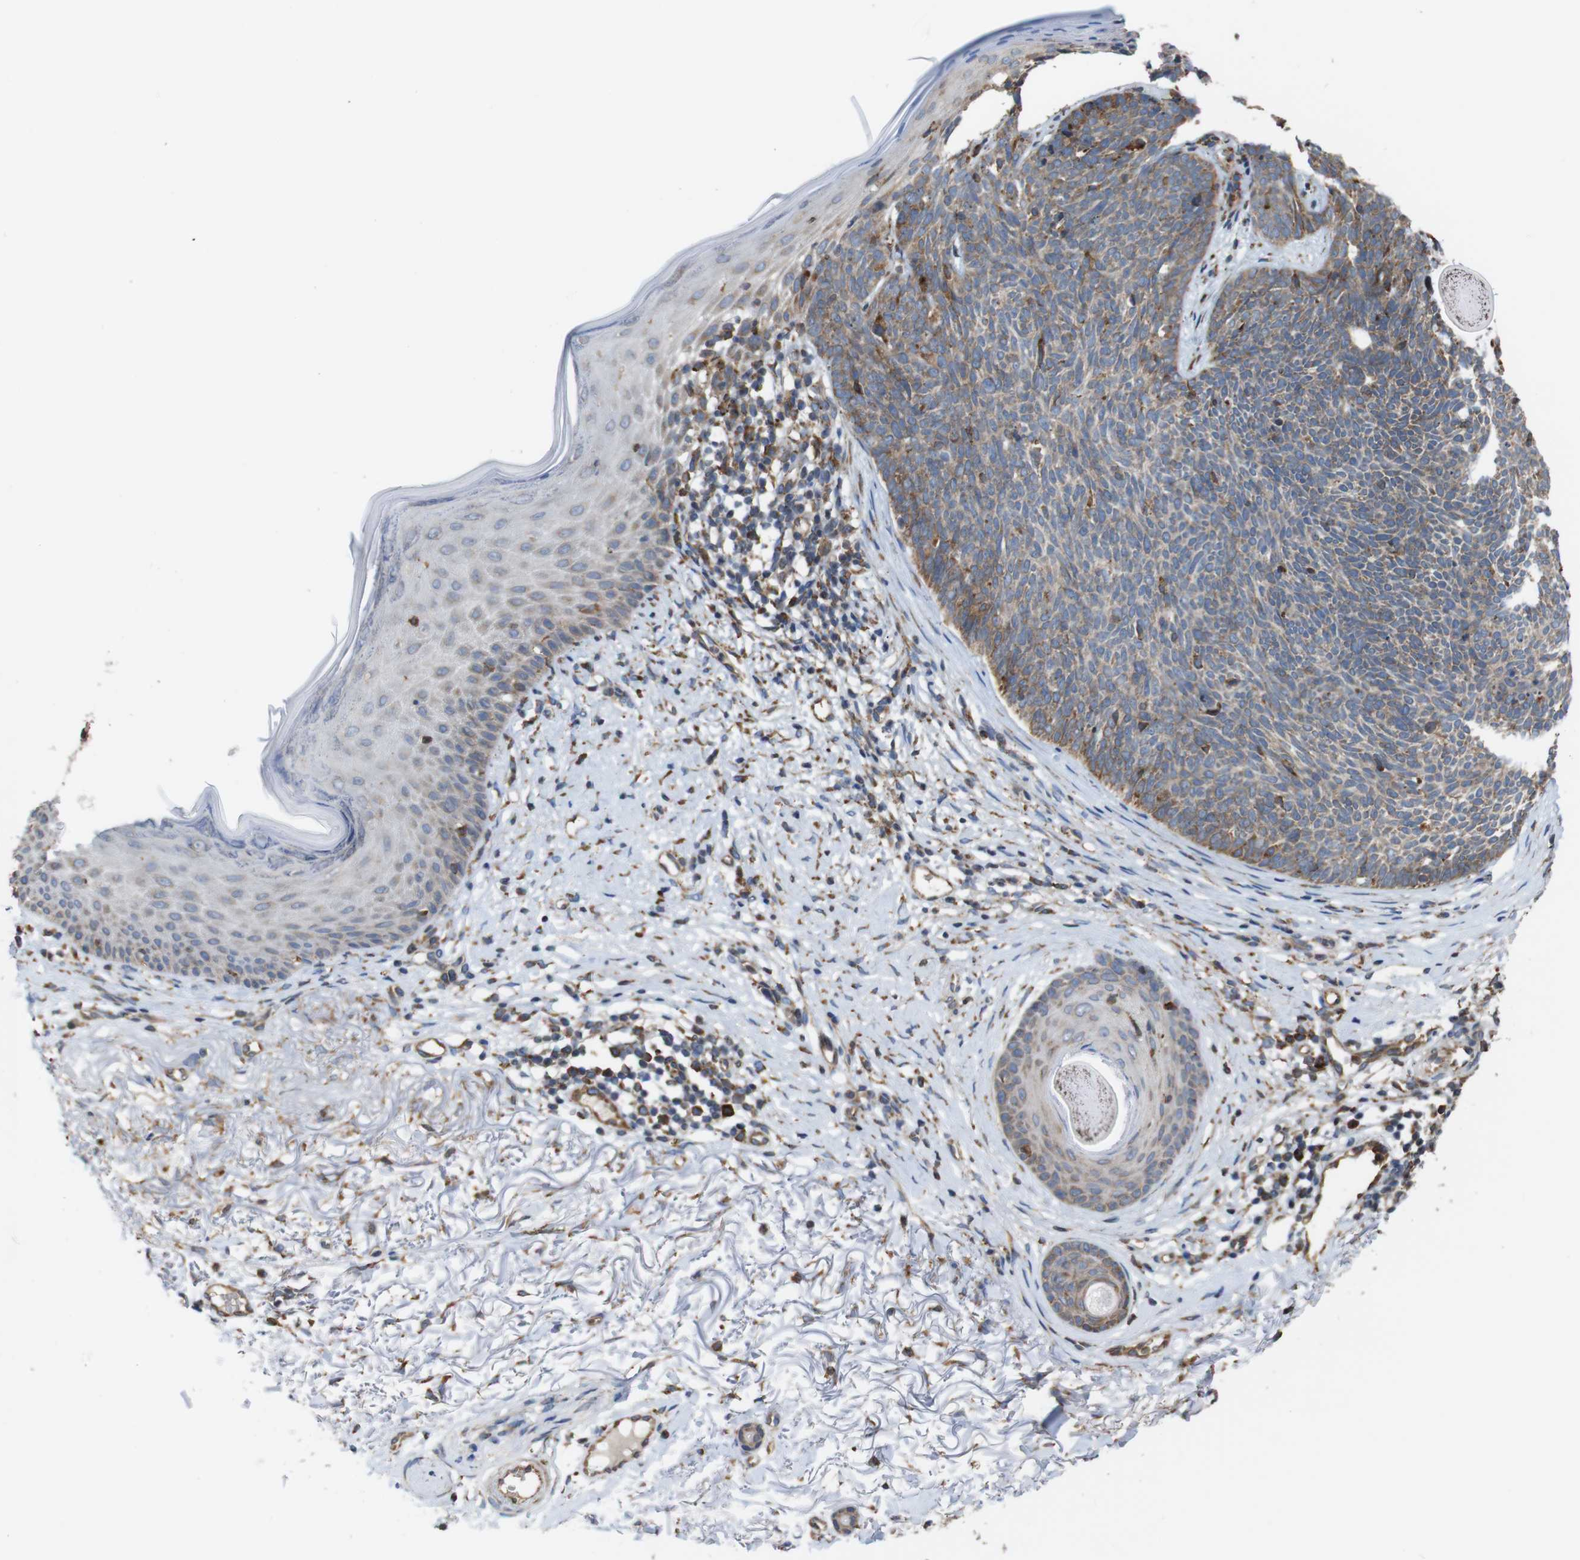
{"staining": {"intensity": "weak", "quantity": ">75%", "location": "cytoplasmic/membranous"}, "tissue": "skin cancer", "cell_type": "Tumor cells", "image_type": "cancer", "snomed": [{"axis": "morphology", "description": "Basal cell carcinoma"}, {"axis": "topography", "description": "Skin"}], "caption": "High-power microscopy captured an immunohistochemistry (IHC) image of basal cell carcinoma (skin), revealing weak cytoplasmic/membranous expression in about >75% of tumor cells.", "gene": "UGGT1", "patient": {"sex": "female", "age": 70}}